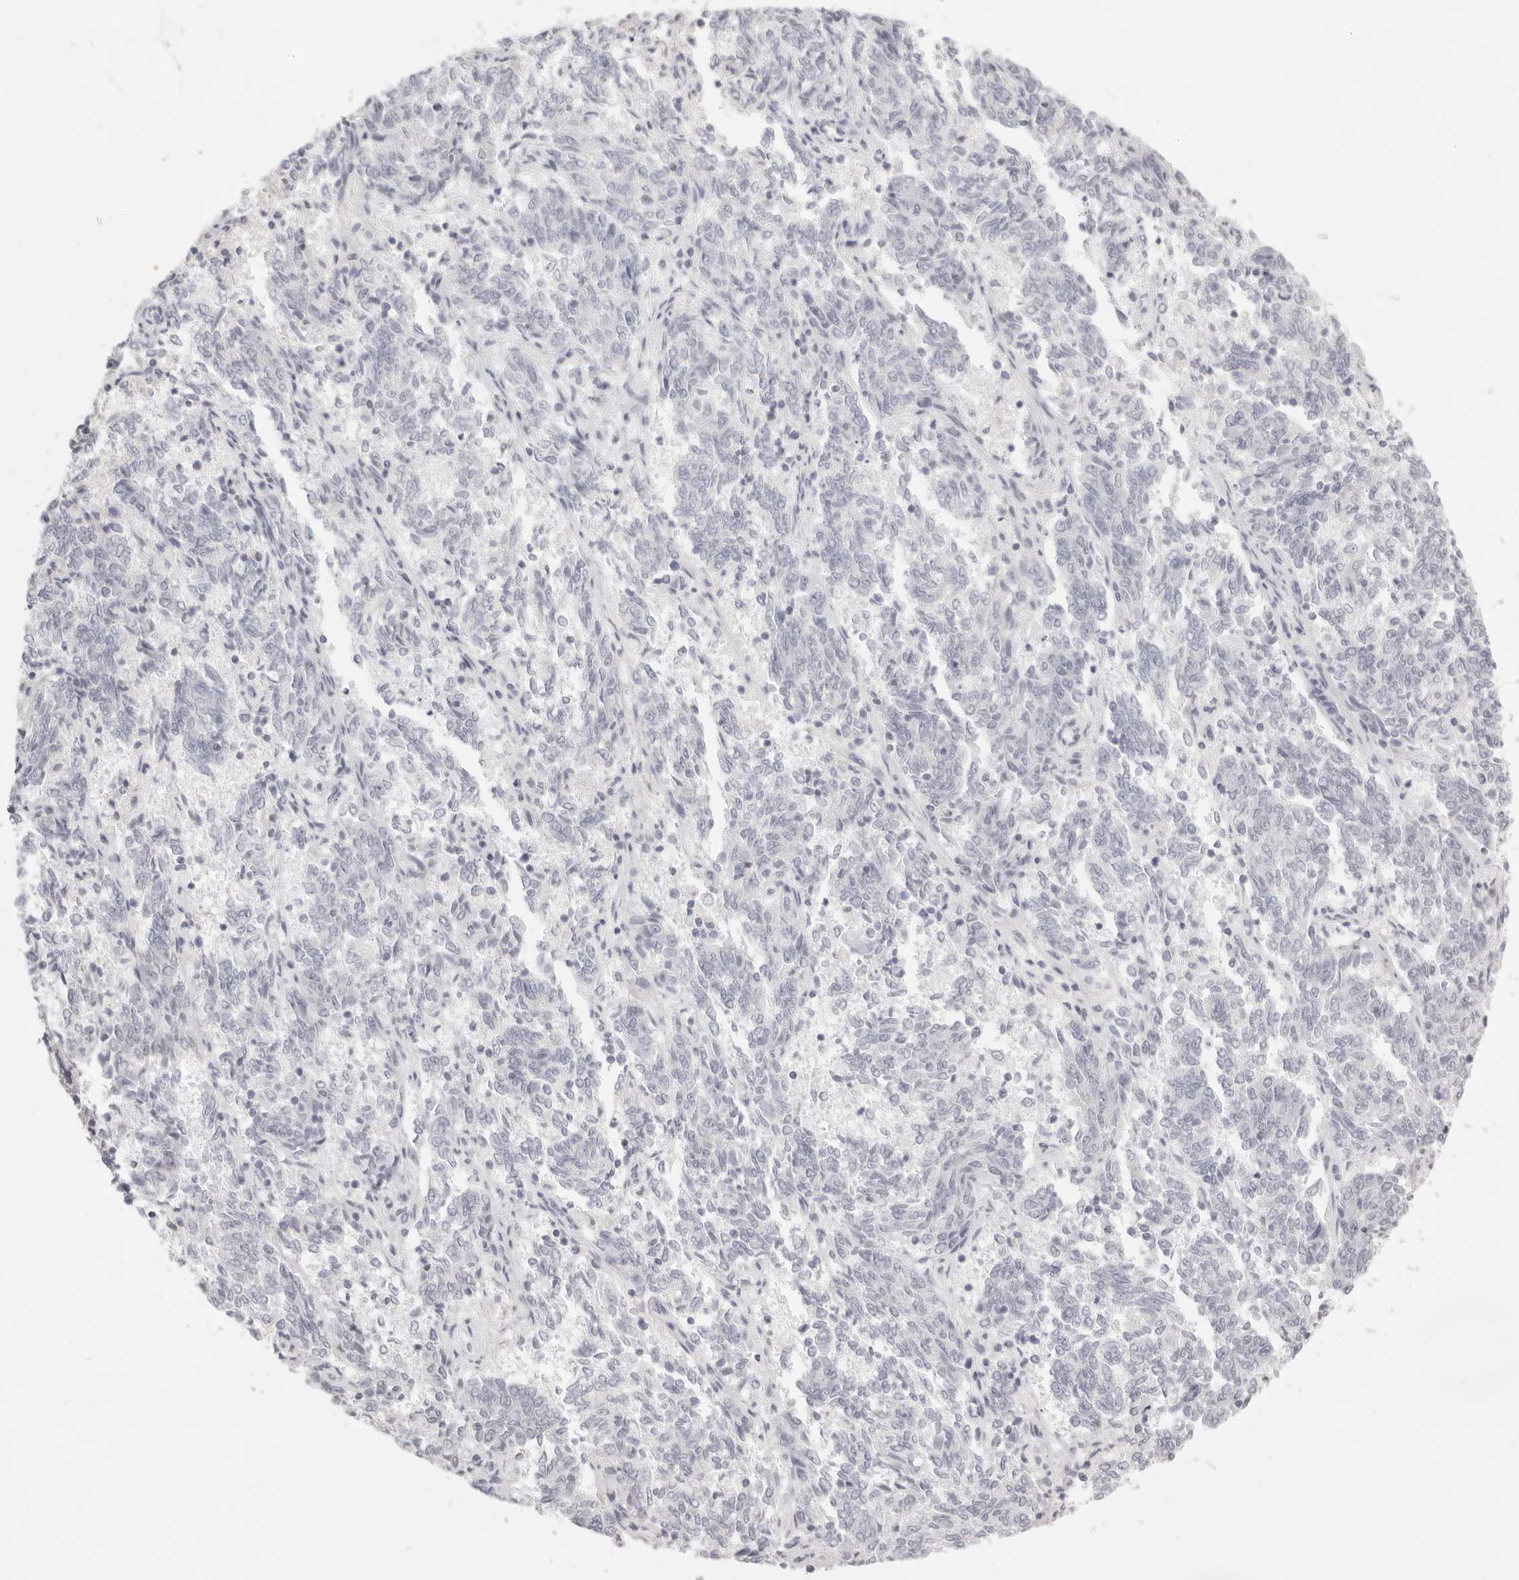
{"staining": {"intensity": "negative", "quantity": "none", "location": "none"}, "tissue": "endometrial cancer", "cell_type": "Tumor cells", "image_type": "cancer", "snomed": [{"axis": "morphology", "description": "Adenocarcinoma, NOS"}, {"axis": "topography", "description": "Endometrium"}], "caption": "This is an immunohistochemistry (IHC) micrograph of endometrial cancer (adenocarcinoma). There is no expression in tumor cells.", "gene": "FABP1", "patient": {"sex": "female", "age": 80}}